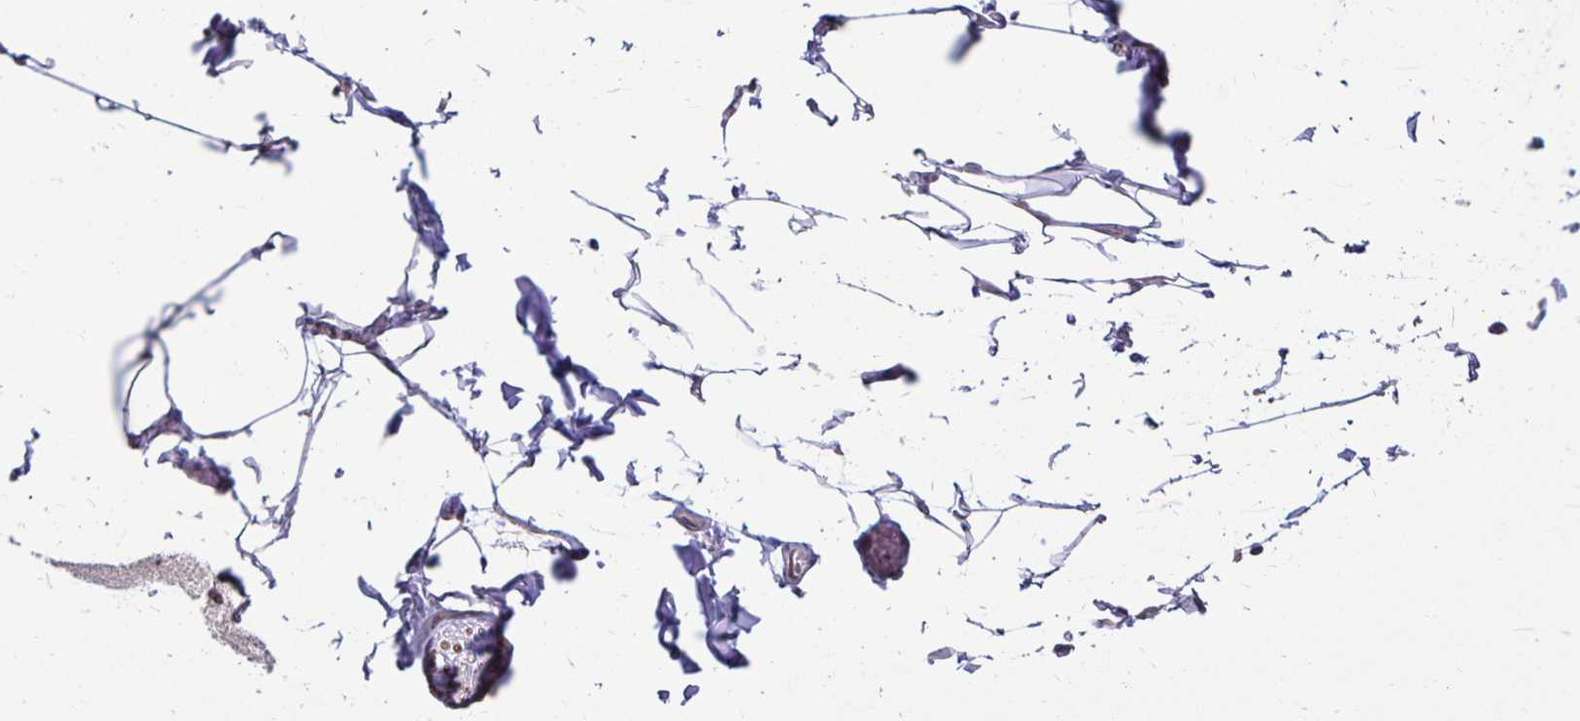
{"staining": {"intensity": "negative", "quantity": "none", "location": "none"}, "tissue": "adipose tissue", "cell_type": "Adipocytes", "image_type": "normal", "snomed": [{"axis": "morphology", "description": "Normal tissue, NOS"}, {"axis": "topography", "description": "Skin"}, {"axis": "topography", "description": "Peripheral nerve tissue"}], "caption": "Immunohistochemistry (IHC) micrograph of unremarkable human adipose tissue stained for a protein (brown), which exhibits no staining in adipocytes. (DAB immunohistochemistry, high magnification).", "gene": "SEC62", "patient": {"sex": "female", "age": 45}}